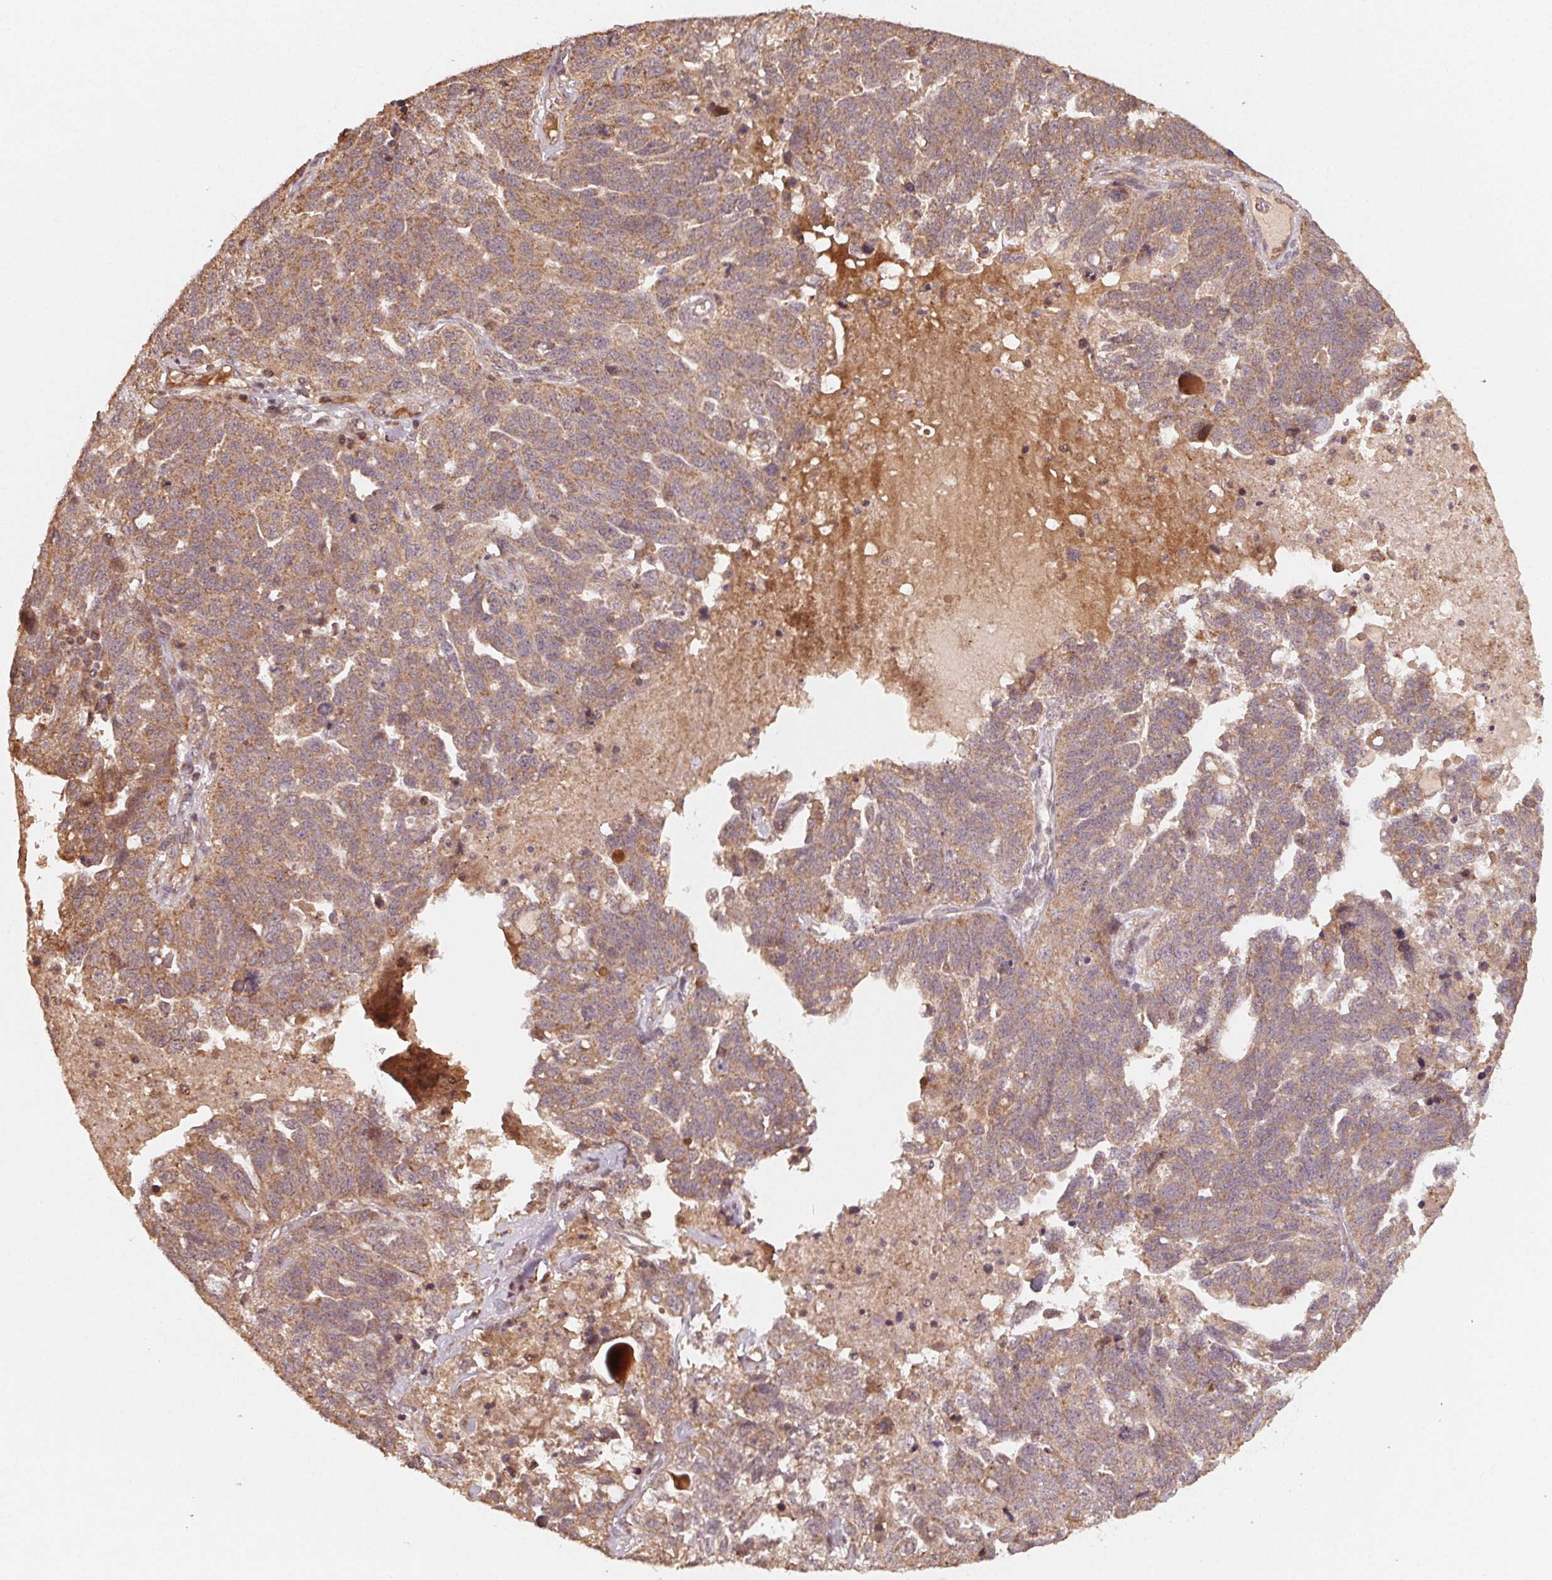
{"staining": {"intensity": "moderate", "quantity": ">75%", "location": "cytoplasmic/membranous"}, "tissue": "ovarian cancer", "cell_type": "Tumor cells", "image_type": "cancer", "snomed": [{"axis": "morphology", "description": "Cystadenocarcinoma, serous, NOS"}, {"axis": "topography", "description": "Ovary"}], "caption": "This histopathology image demonstrates ovarian cancer (serous cystadenocarcinoma) stained with immunohistochemistry (IHC) to label a protein in brown. The cytoplasmic/membranous of tumor cells show moderate positivity for the protein. Nuclei are counter-stained blue.", "gene": "WBP2", "patient": {"sex": "female", "age": 71}}